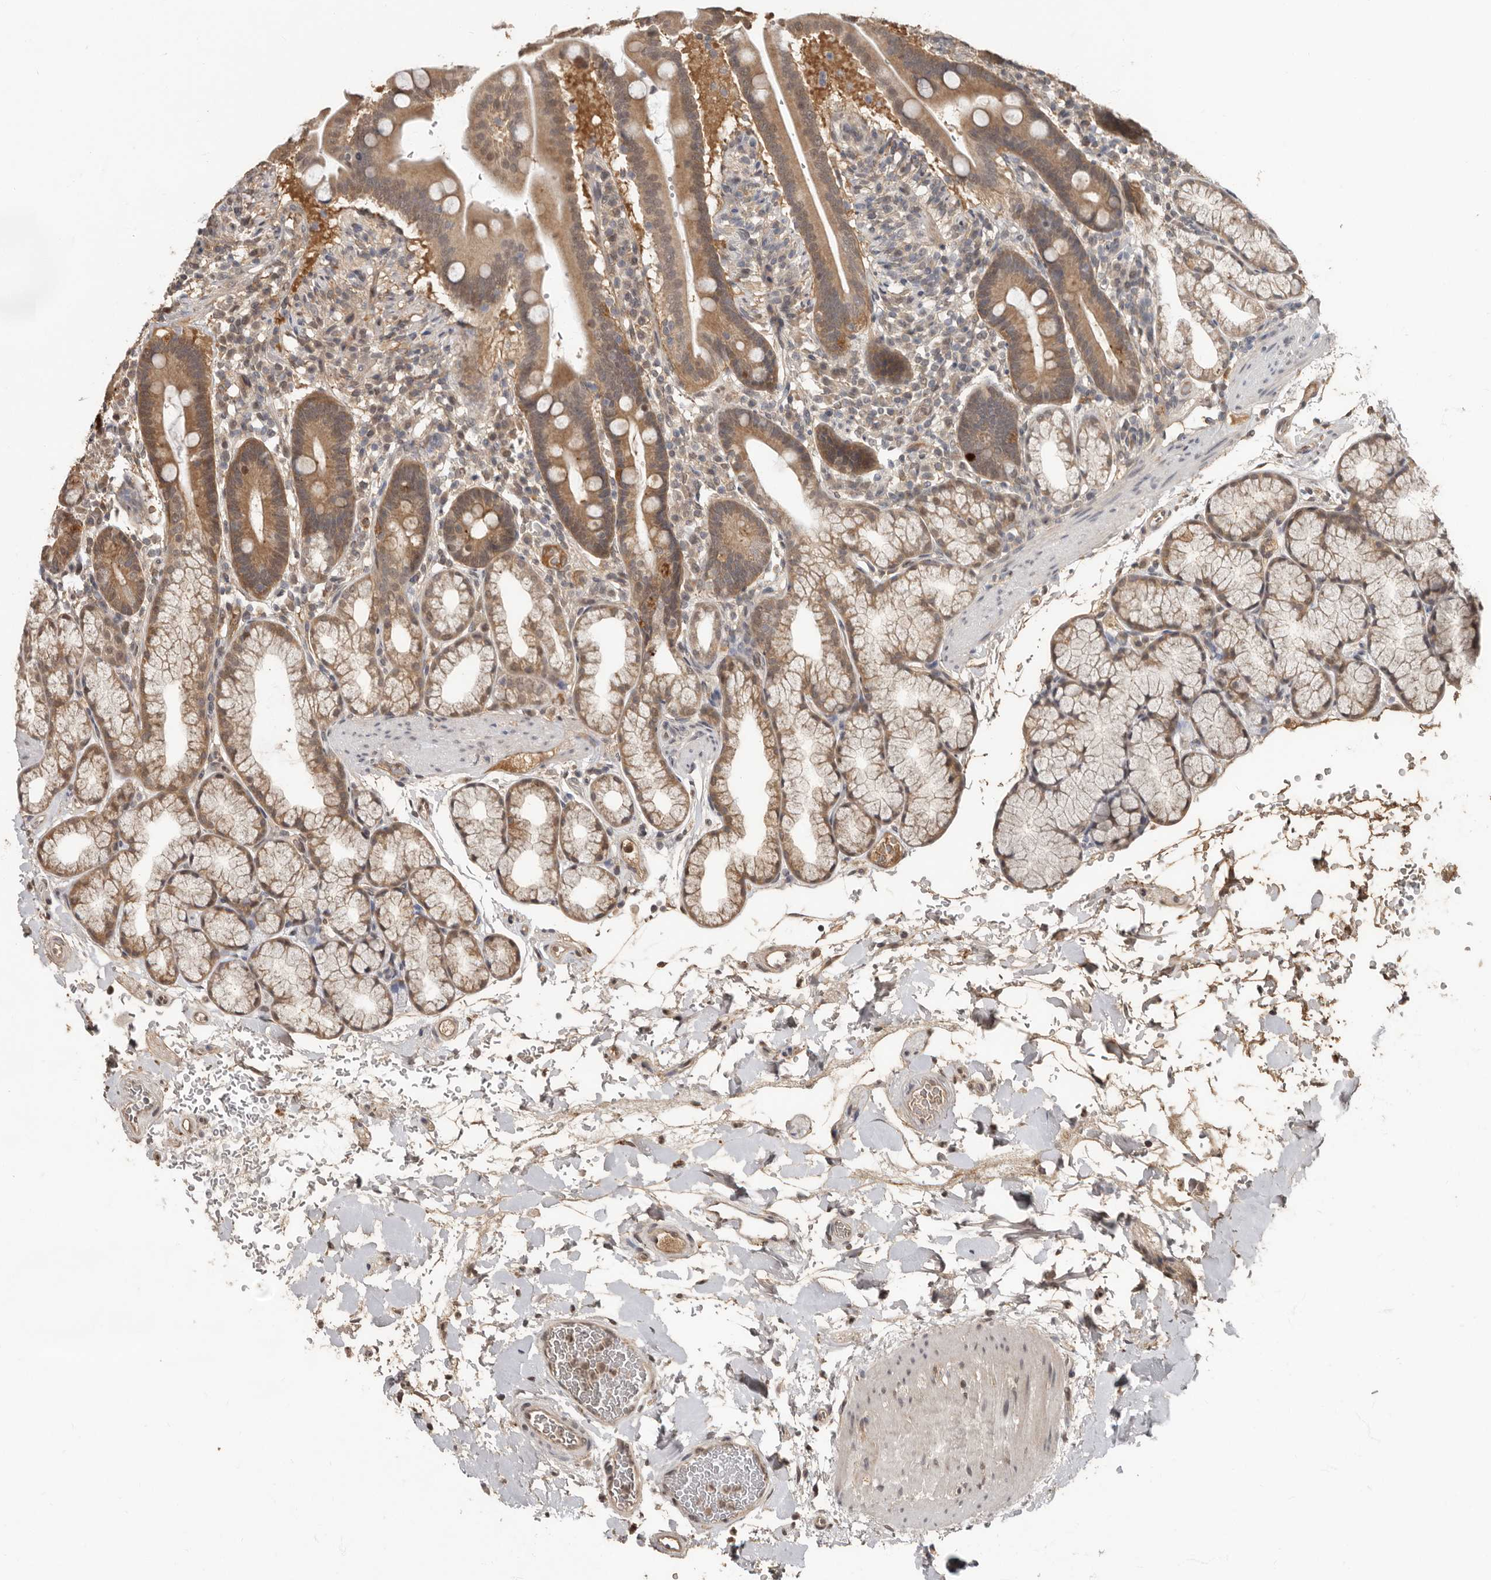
{"staining": {"intensity": "moderate", "quantity": ">75%", "location": "cytoplasmic/membranous"}, "tissue": "duodenum", "cell_type": "Glandular cells", "image_type": "normal", "snomed": [{"axis": "morphology", "description": "Normal tissue, NOS"}, {"axis": "topography", "description": "Duodenum"}], "caption": "Protein analysis of benign duodenum displays moderate cytoplasmic/membranous positivity in approximately >75% of glandular cells.", "gene": "LRGUK", "patient": {"sex": "male", "age": 54}}